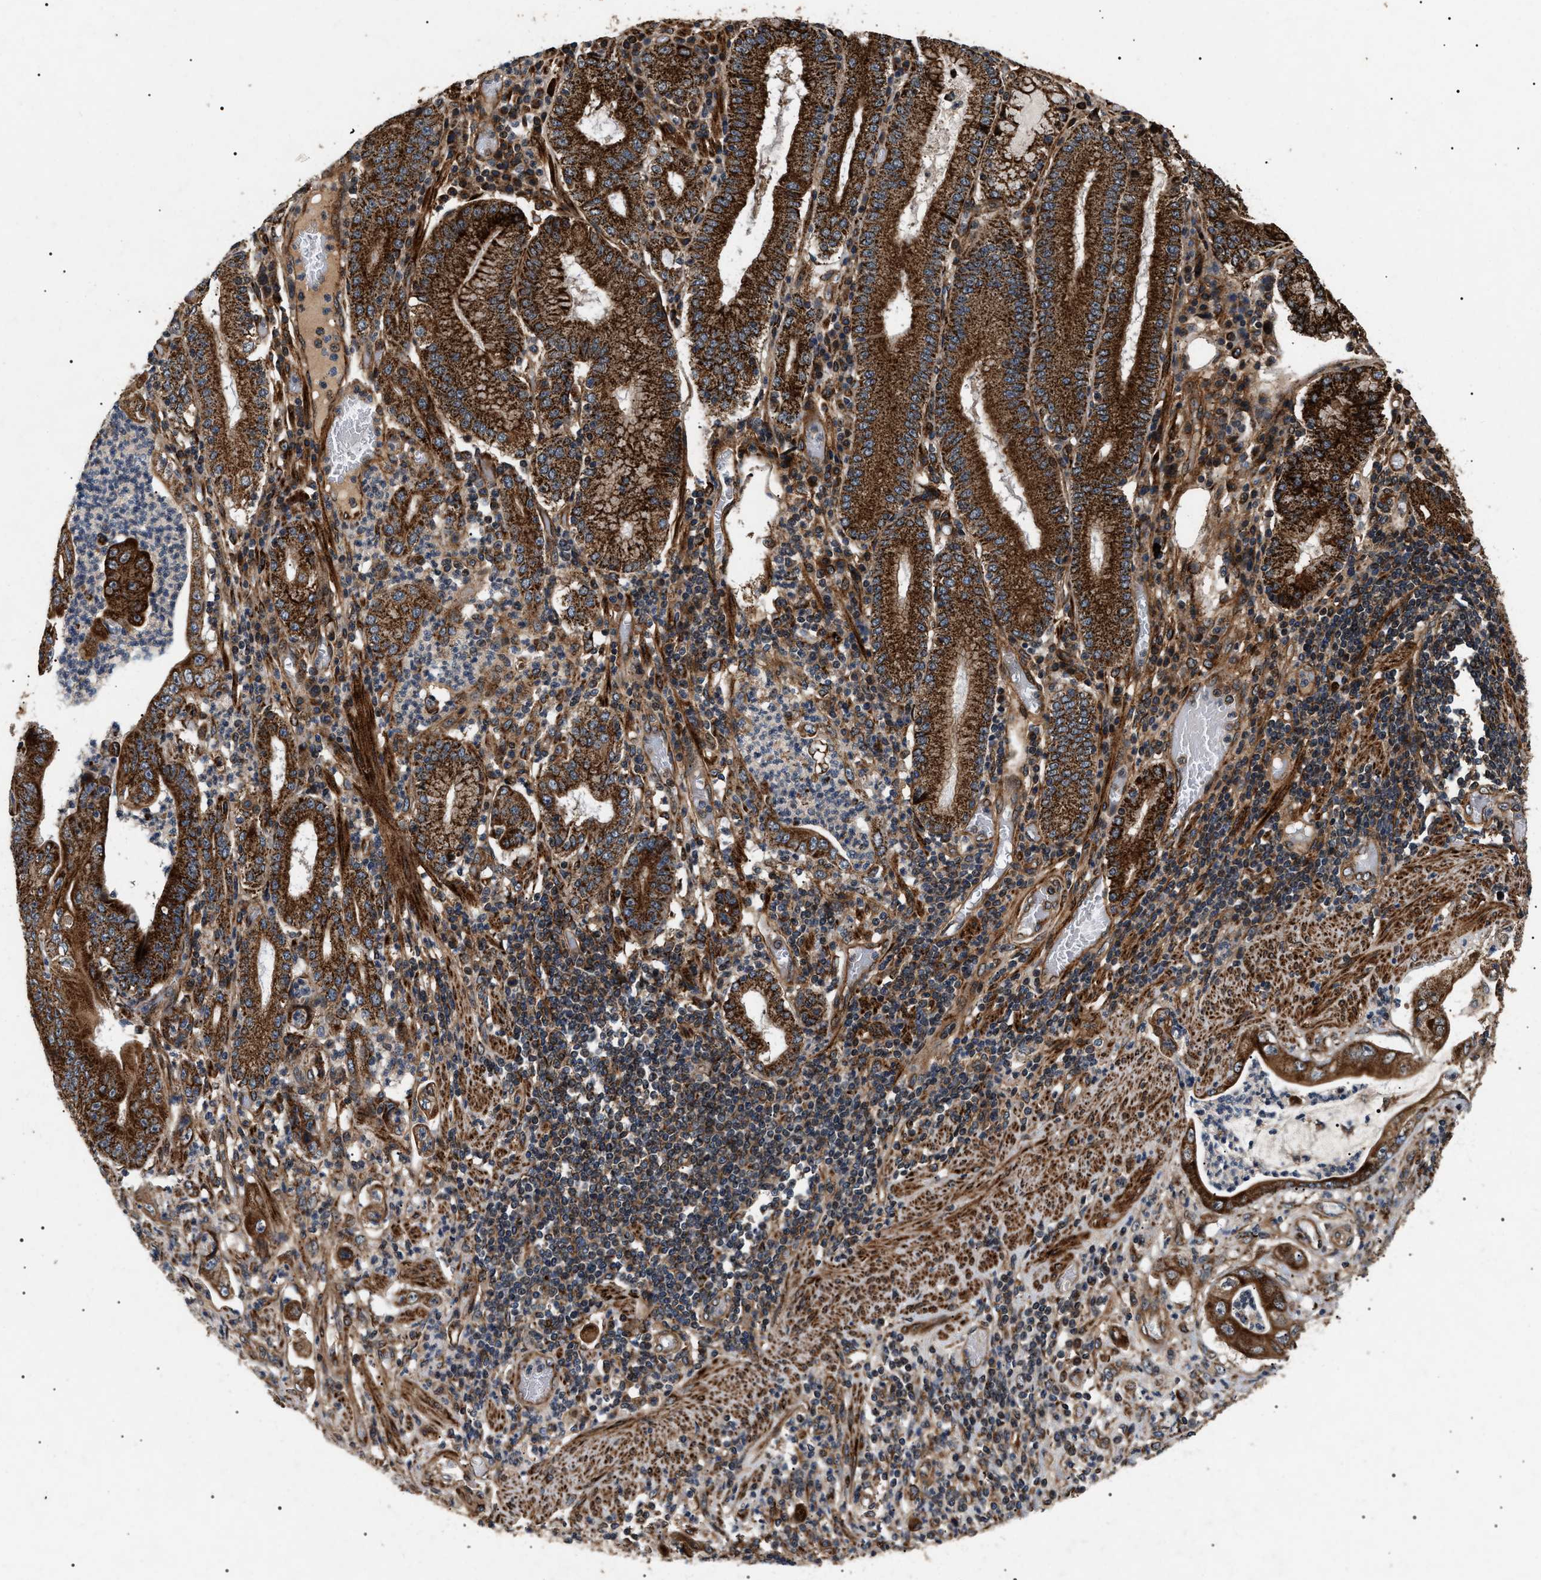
{"staining": {"intensity": "strong", "quantity": ">75%", "location": "cytoplasmic/membranous"}, "tissue": "stomach cancer", "cell_type": "Tumor cells", "image_type": "cancer", "snomed": [{"axis": "morphology", "description": "Adenocarcinoma, NOS"}, {"axis": "topography", "description": "Stomach"}], "caption": "Immunohistochemistry (IHC) of human stomach cancer (adenocarcinoma) reveals high levels of strong cytoplasmic/membranous expression in approximately >75% of tumor cells.", "gene": "ZBTB26", "patient": {"sex": "female", "age": 73}}